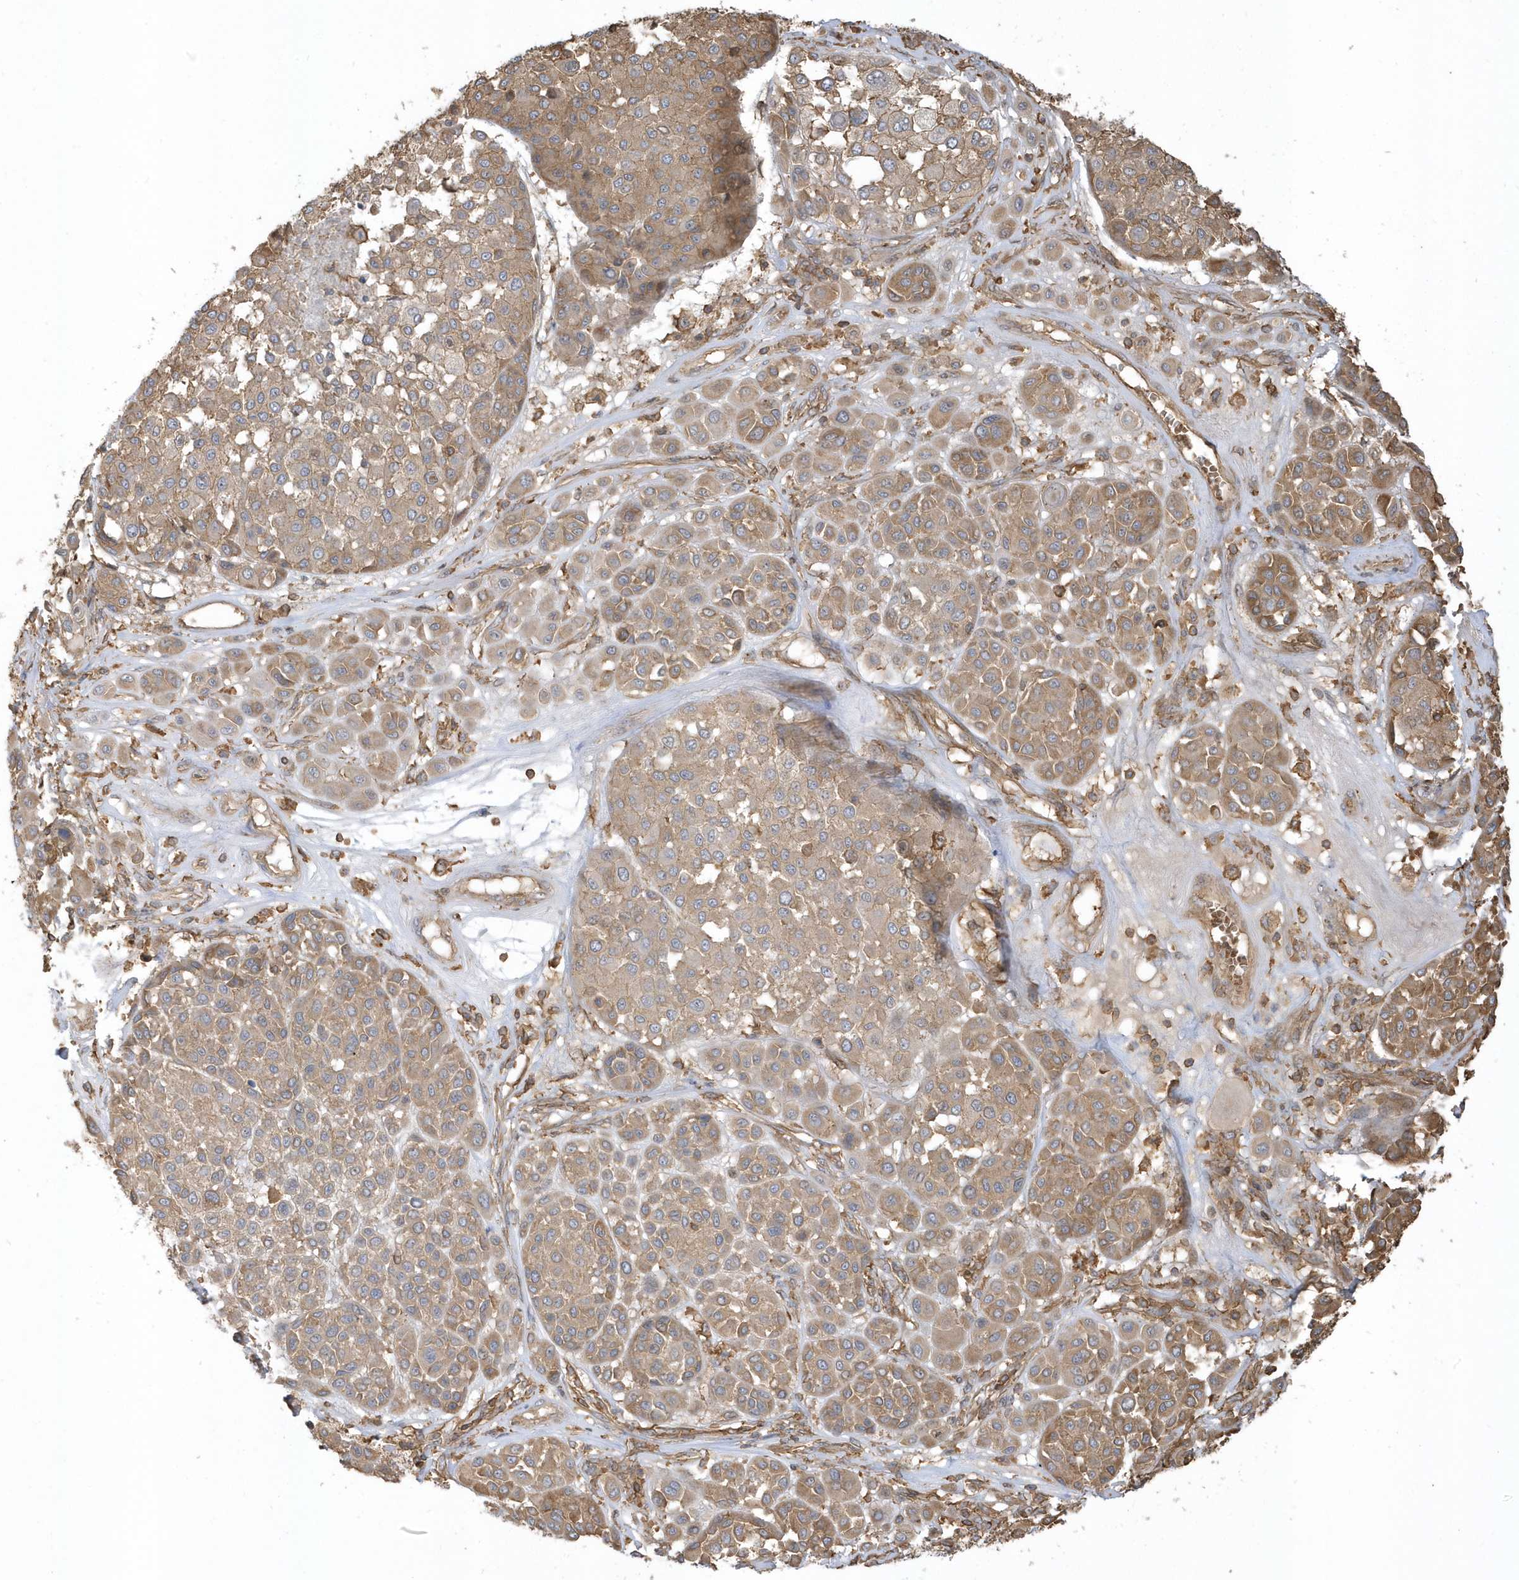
{"staining": {"intensity": "moderate", "quantity": ">75%", "location": "cytoplasmic/membranous"}, "tissue": "melanoma", "cell_type": "Tumor cells", "image_type": "cancer", "snomed": [{"axis": "morphology", "description": "Malignant melanoma, Metastatic site"}, {"axis": "topography", "description": "Soft tissue"}], "caption": "Immunohistochemistry image of melanoma stained for a protein (brown), which exhibits medium levels of moderate cytoplasmic/membranous expression in approximately >75% of tumor cells.", "gene": "ZBTB8A", "patient": {"sex": "male", "age": 41}}